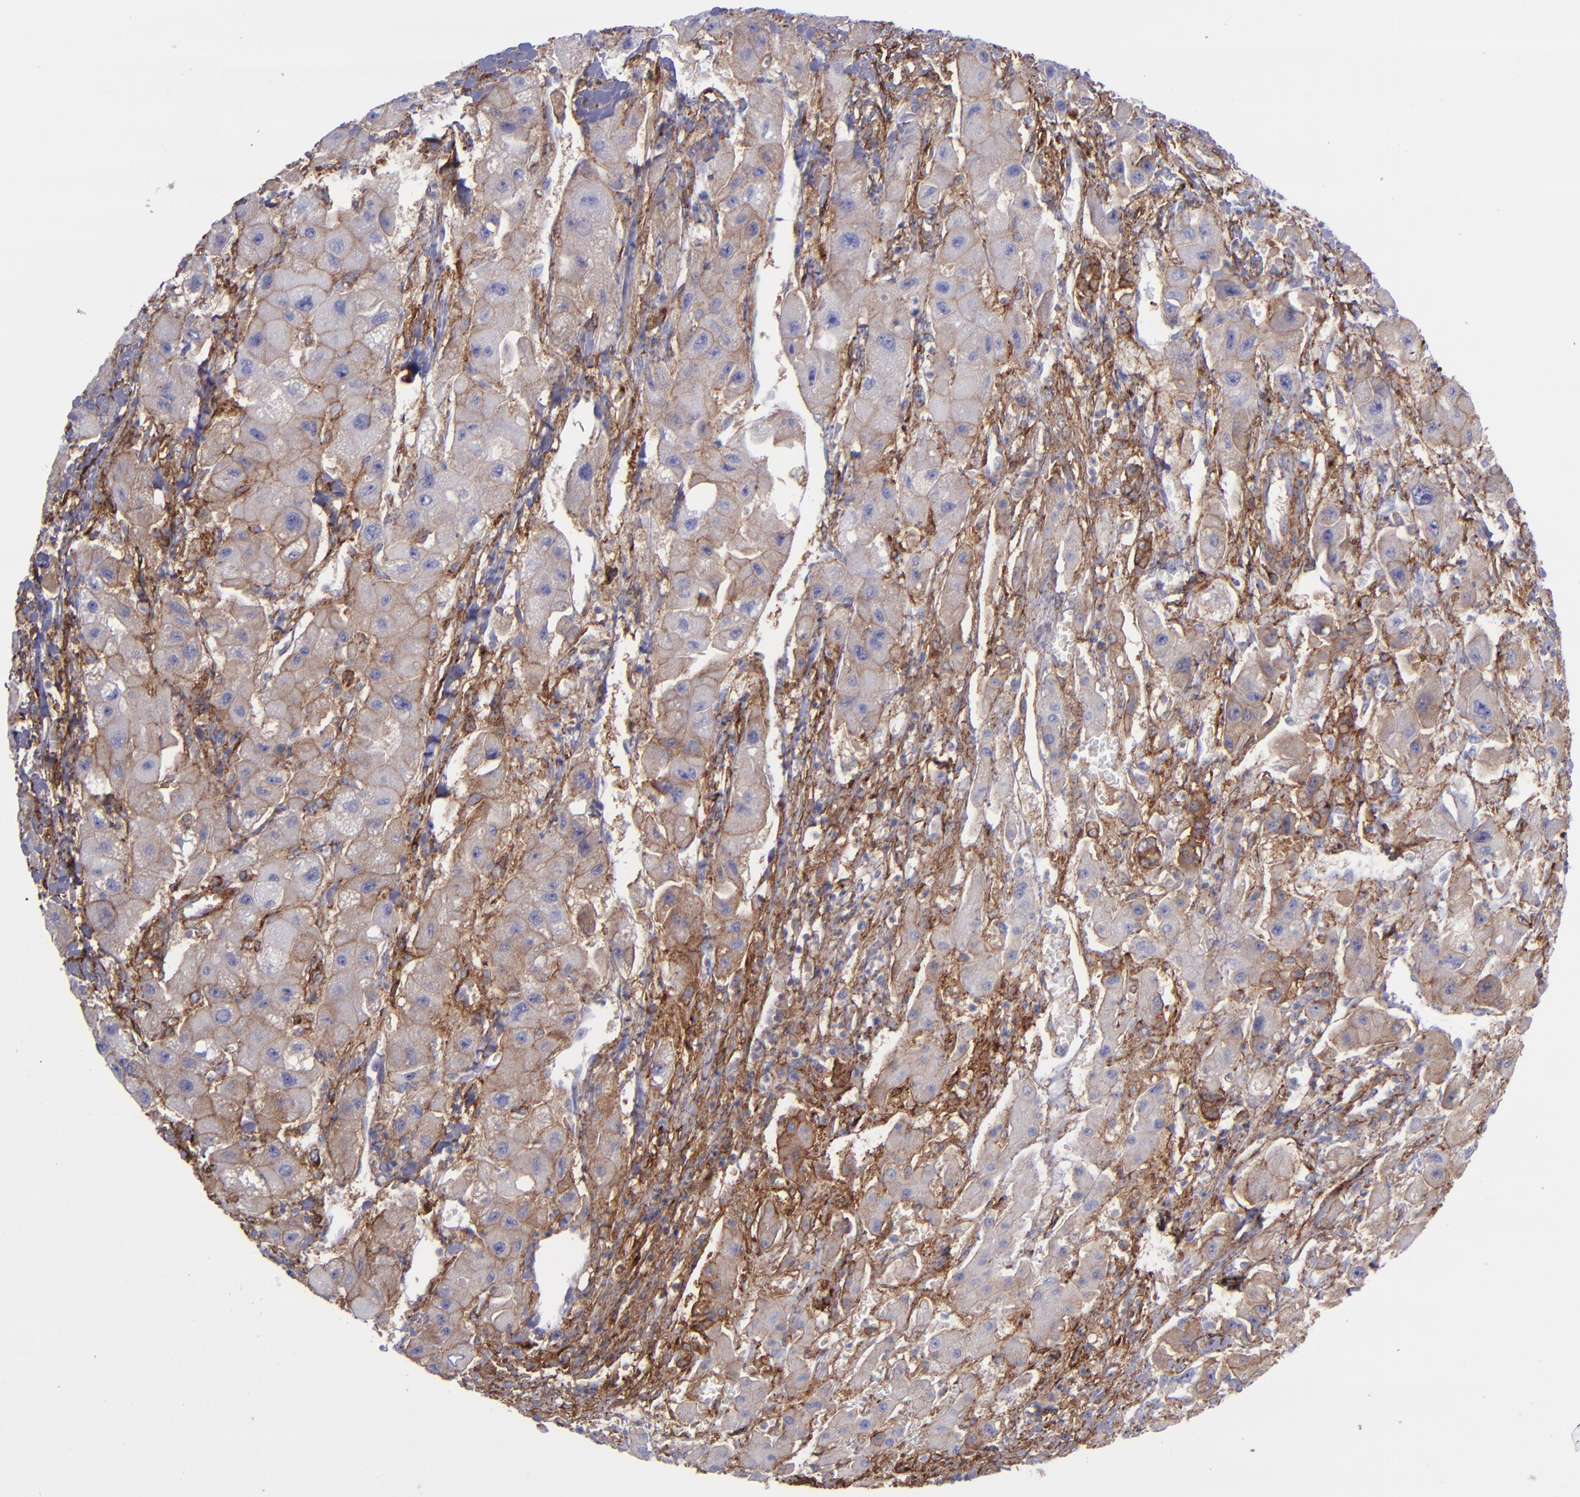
{"staining": {"intensity": "weak", "quantity": "<25%", "location": "cytoplasmic/membranous"}, "tissue": "liver cancer", "cell_type": "Tumor cells", "image_type": "cancer", "snomed": [{"axis": "morphology", "description": "Carcinoma, Hepatocellular, NOS"}, {"axis": "topography", "description": "Liver"}], "caption": "Immunohistochemistry (IHC) photomicrograph of liver cancer stained for a protein (brown), which displays no staining in tumor cells.", "gene": "ITGAV", "patient": {"sex": "male", "age": 24}}